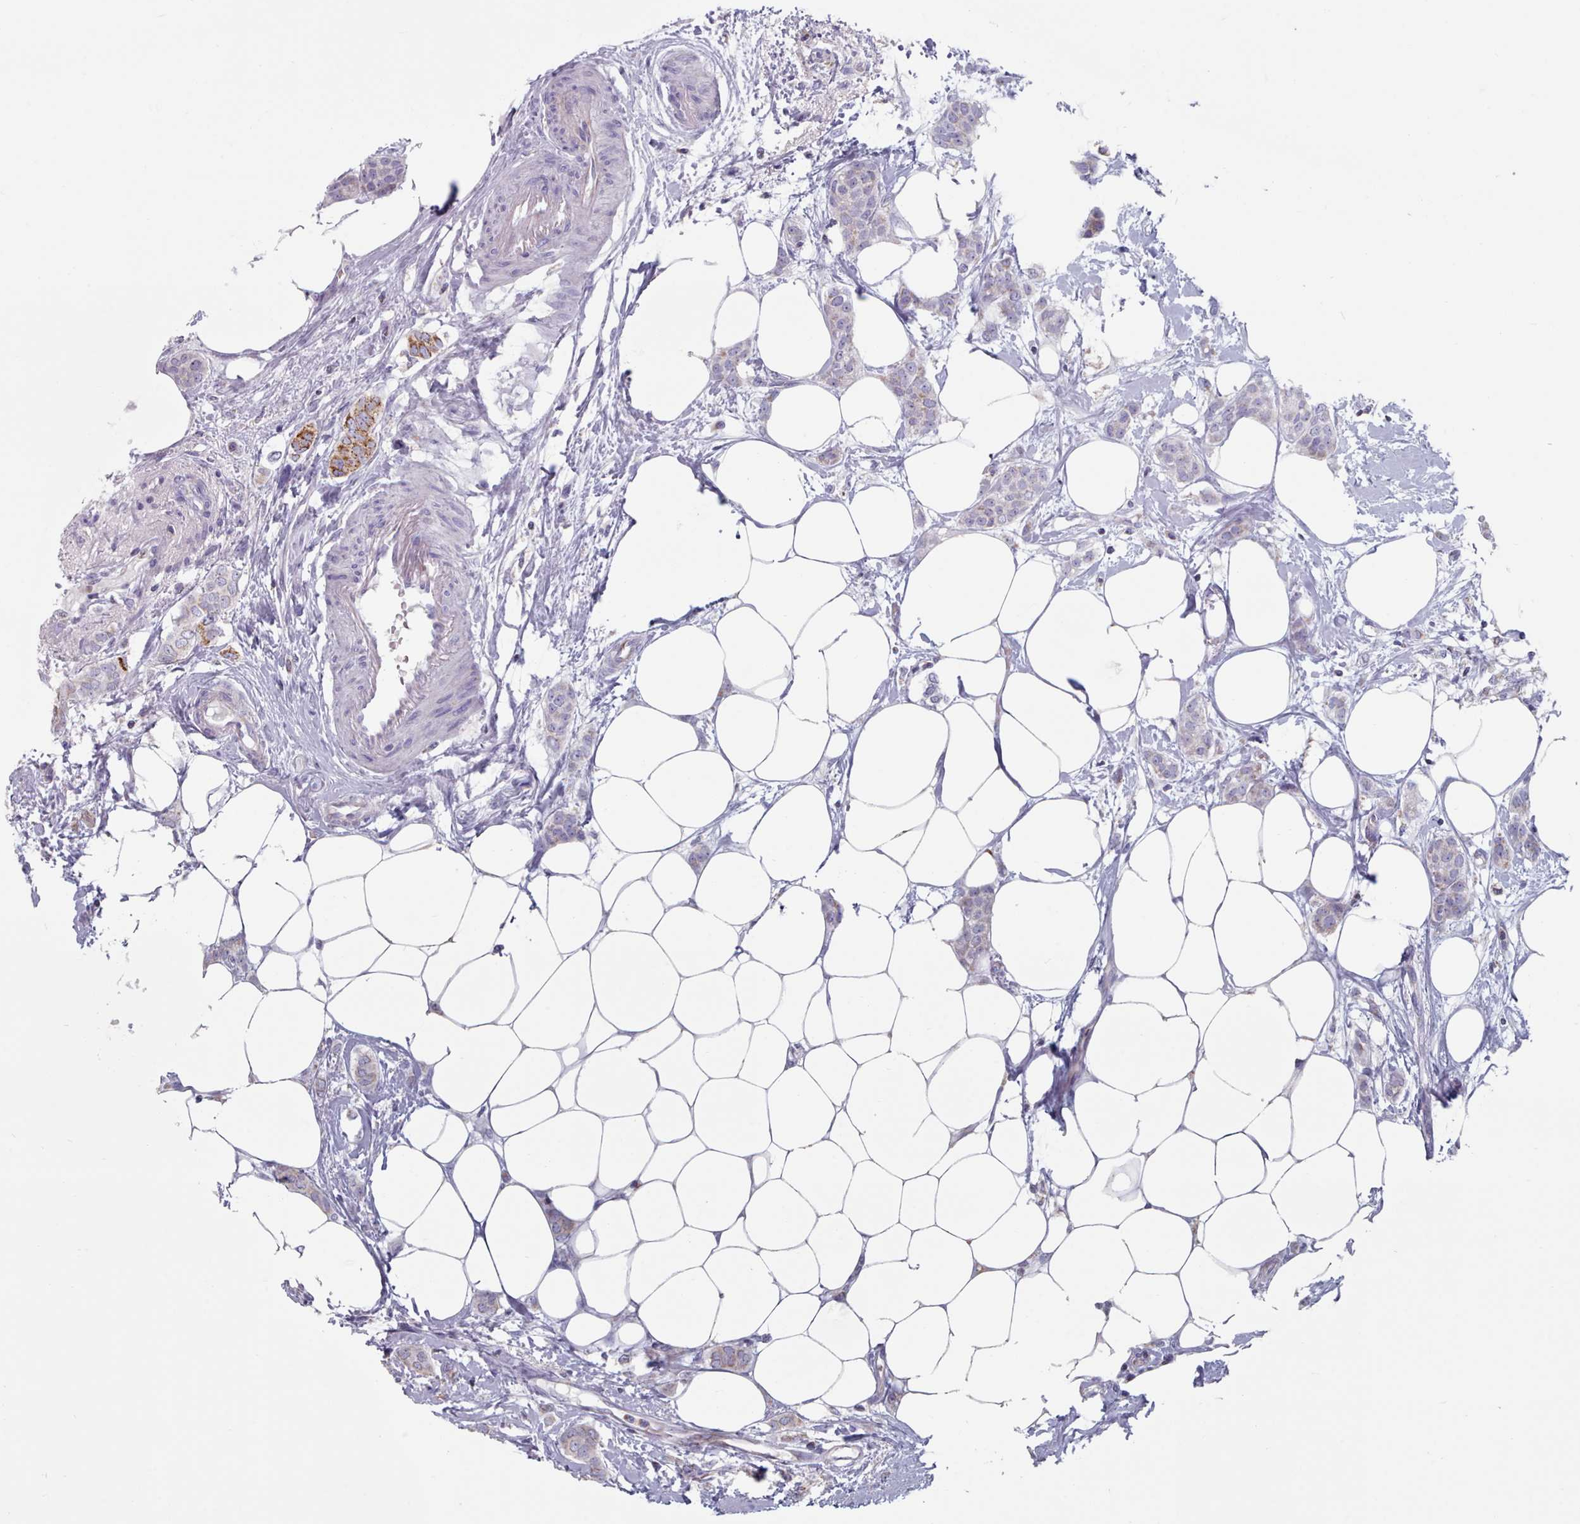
{"staining": {"intensity": "moderate", "quantity": "<25%", "location": "cytoplasmic/membranous"}, "tissue": "breast cancer", "cell_type": "Tumor cells", "image_type": "cancer", "snomed": [{"axis": "morphology", "description": "Duct carcinoma"}, {"axis": "topography", "description": "Breast"}], "caption": "A histopathology image of human breast infiltrating ductal carcinoma stained for a protein shows moderate cytoplasmic/membranous brown staining in tumor cells.", "gene": "FAM170B", "patient": {"sex": "female", "age": 72}}